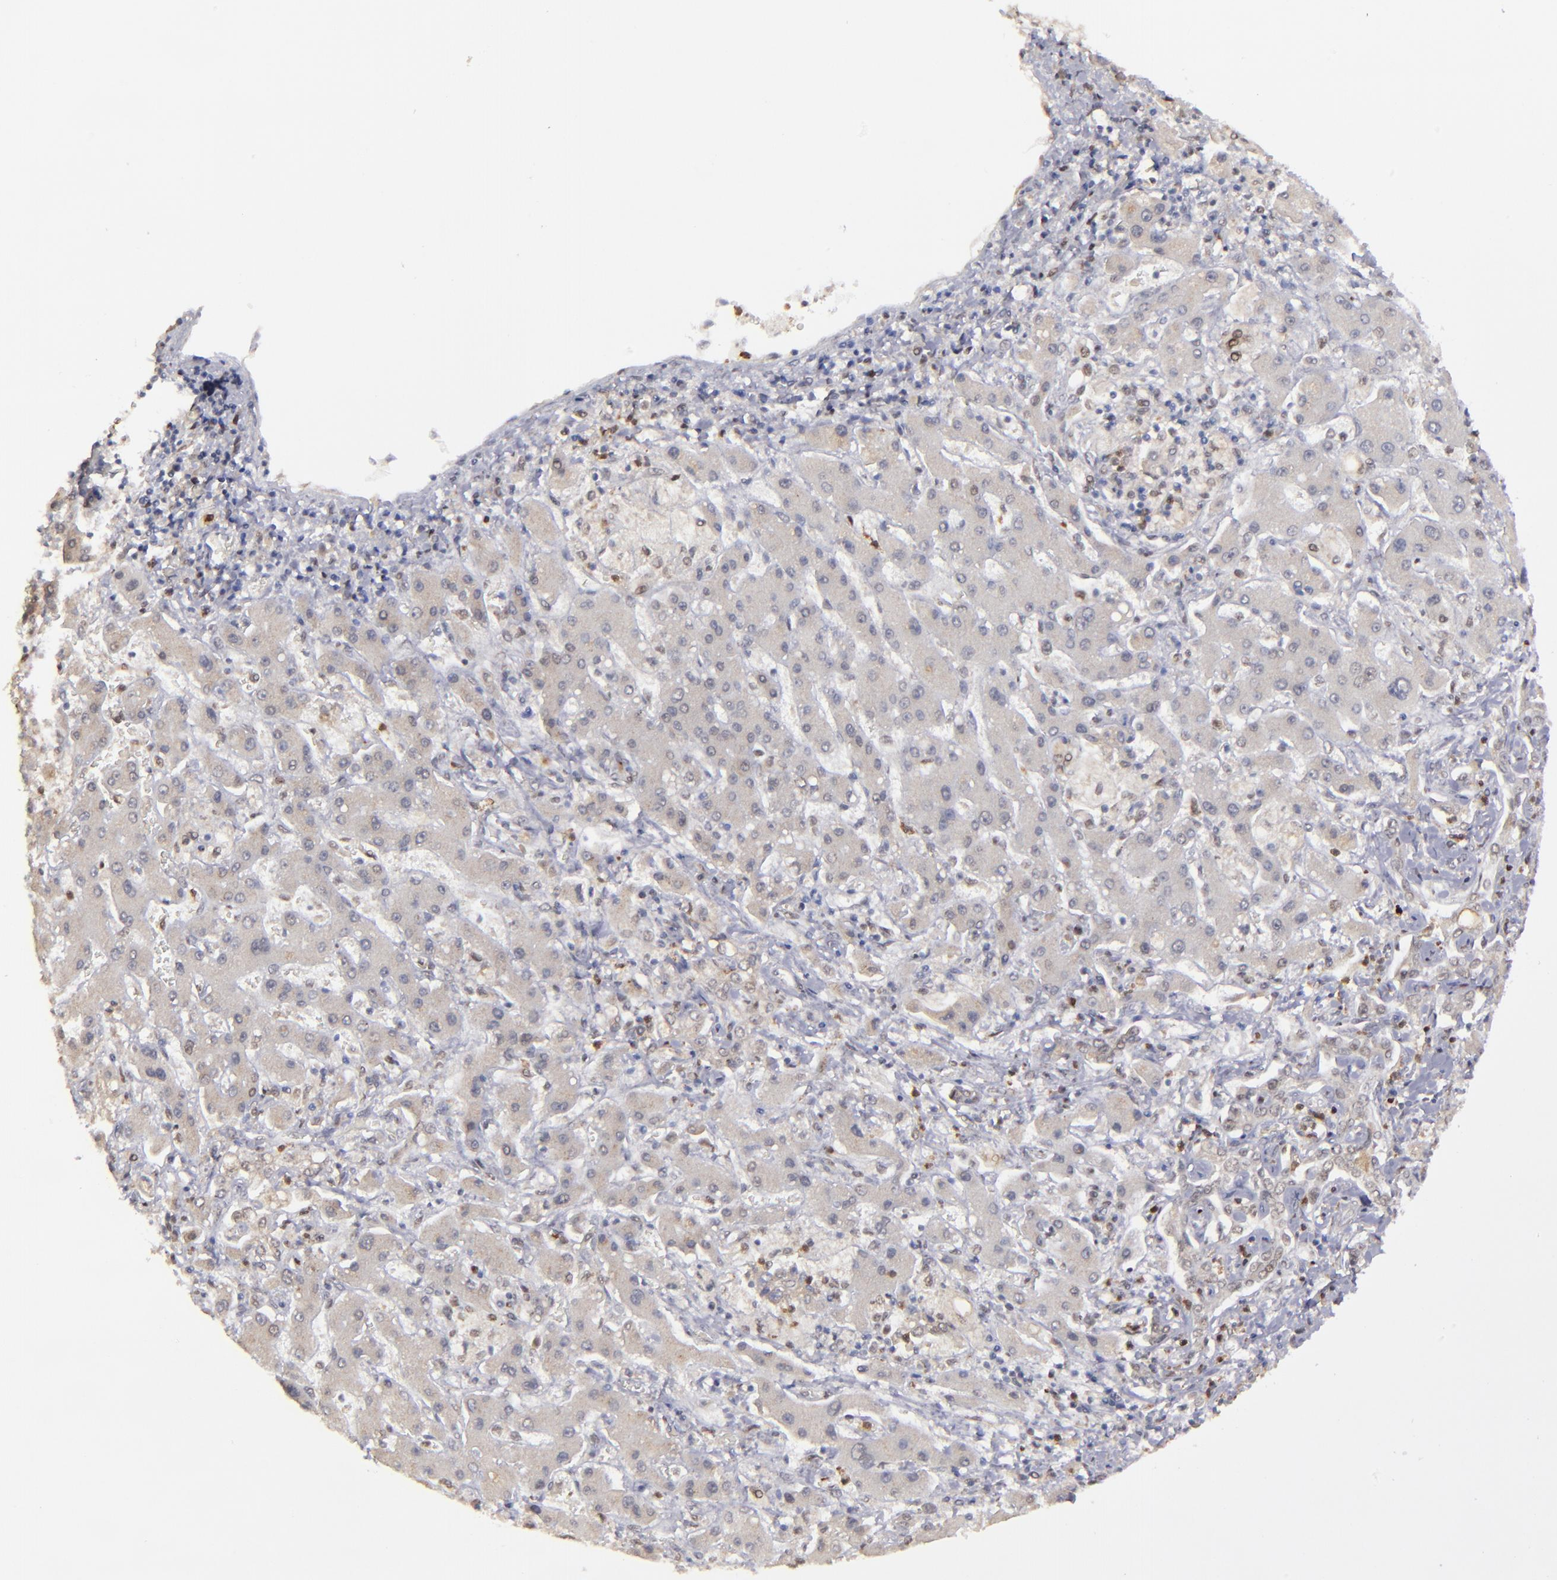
{"staining": {"intensity": "negative", "quantity": "none", "location": "none"}, "tissue": "liver cancer", "cell_type": "Tumor cells", "image_type": "cancer", "snomed": [{"axis": "morphology", "description": "Cholangiocarcinoma"}, {"axis": "topography", "description": "Liver"}], "caption": "High power microscopy image of an immunohistochemistry (IHC) micrograph of cholangiocarcinoma (liver), revealing no significant expression in tumor cells. The staining is performed using DAB brown chromogen with nuclei counter-stained in using hematoxylin.", "gene": "RREB1", "patient": {"sex": "male", "age": 50}}